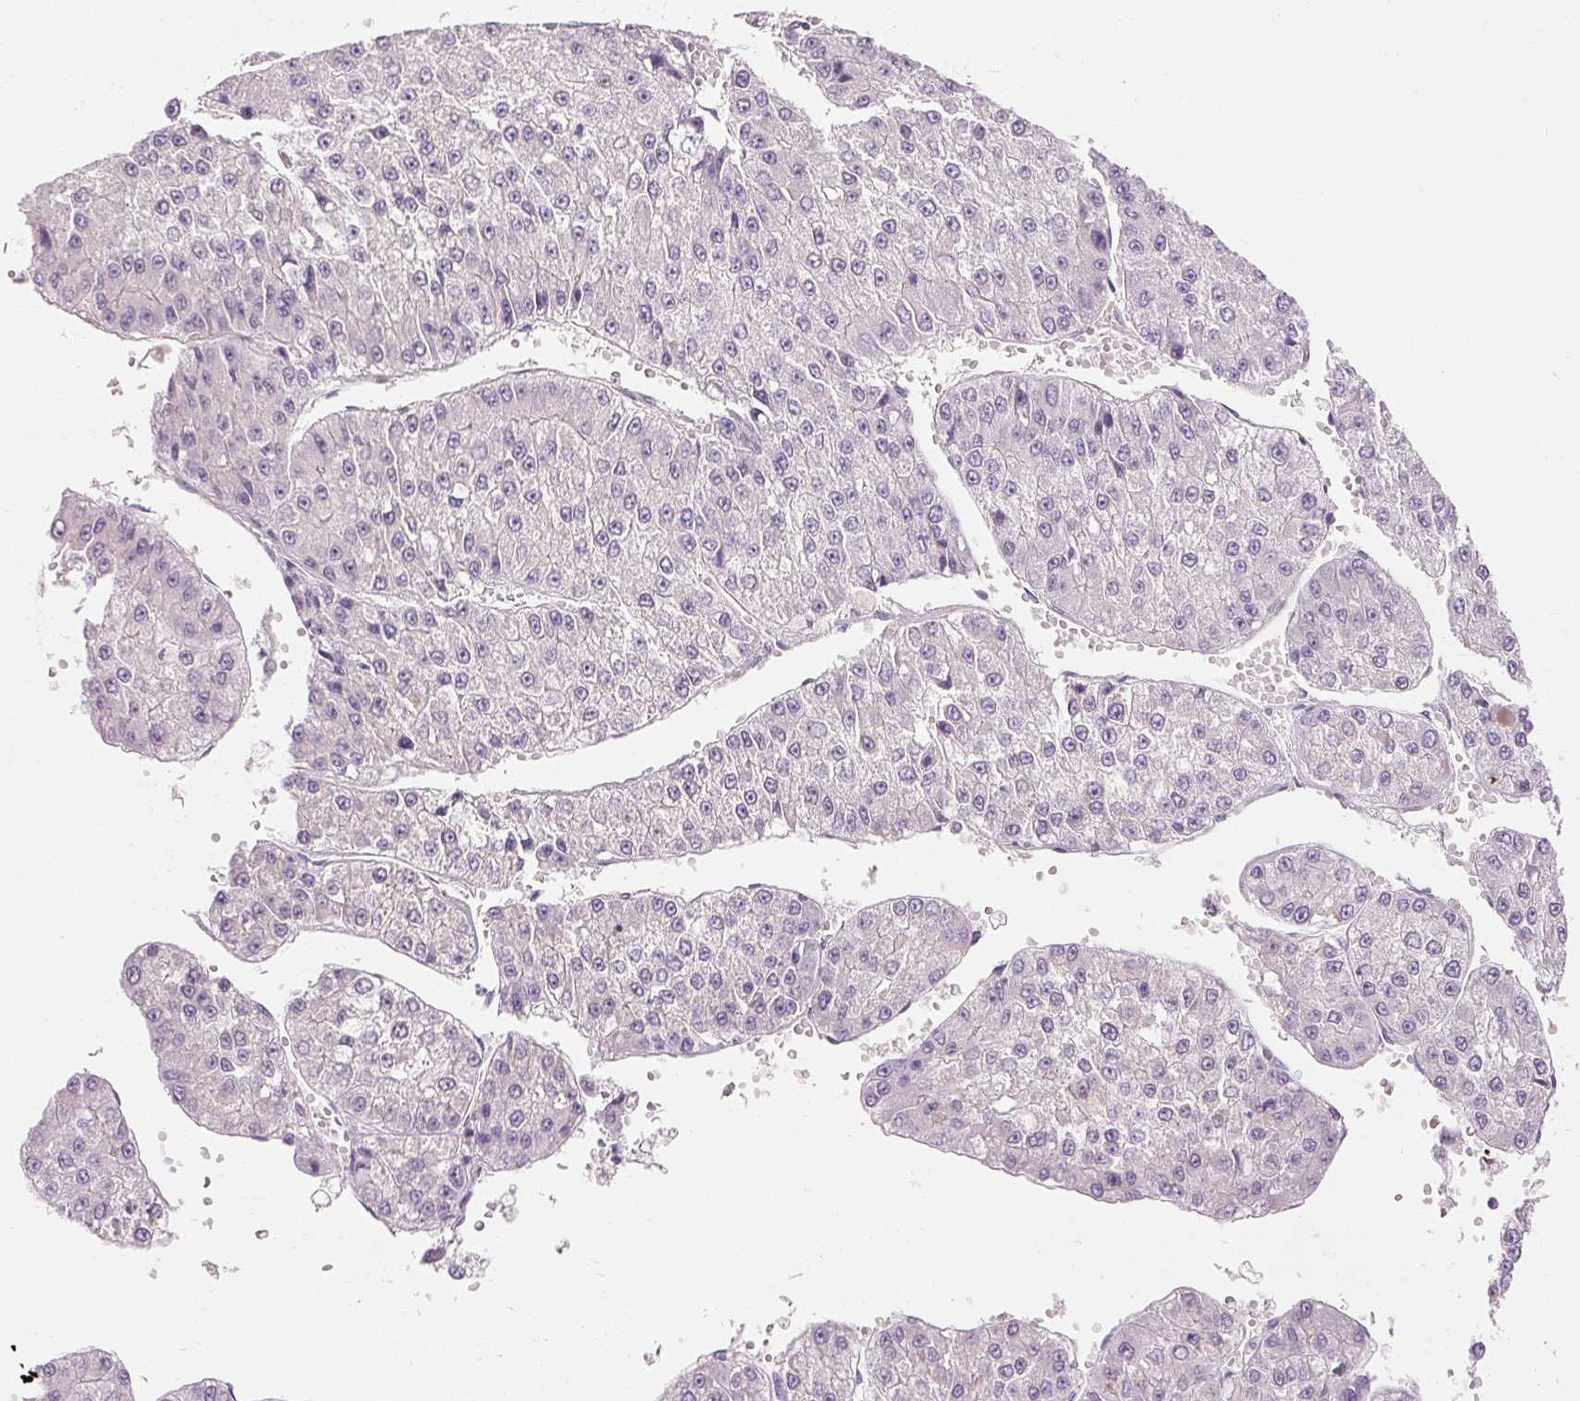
{"staining": {"intensity": "negative", "quantity": "none", "location": "none"}, "tissue": "liver cancer", "cell_type": "Tumor cells", "image_type": "cancer", "snomed": [{"axis": "morphology", "description": "Carcinoma, Hepatocellular, NOS"}, {"axis": "topography", "description": "Liver"}], "caption": "Human liver hepatocellular carcinoma stained for a protein using IHC shows no expression in tumor cells.", "gene": "CAPN3", "patient": {"sex": "female", "age": 73}}